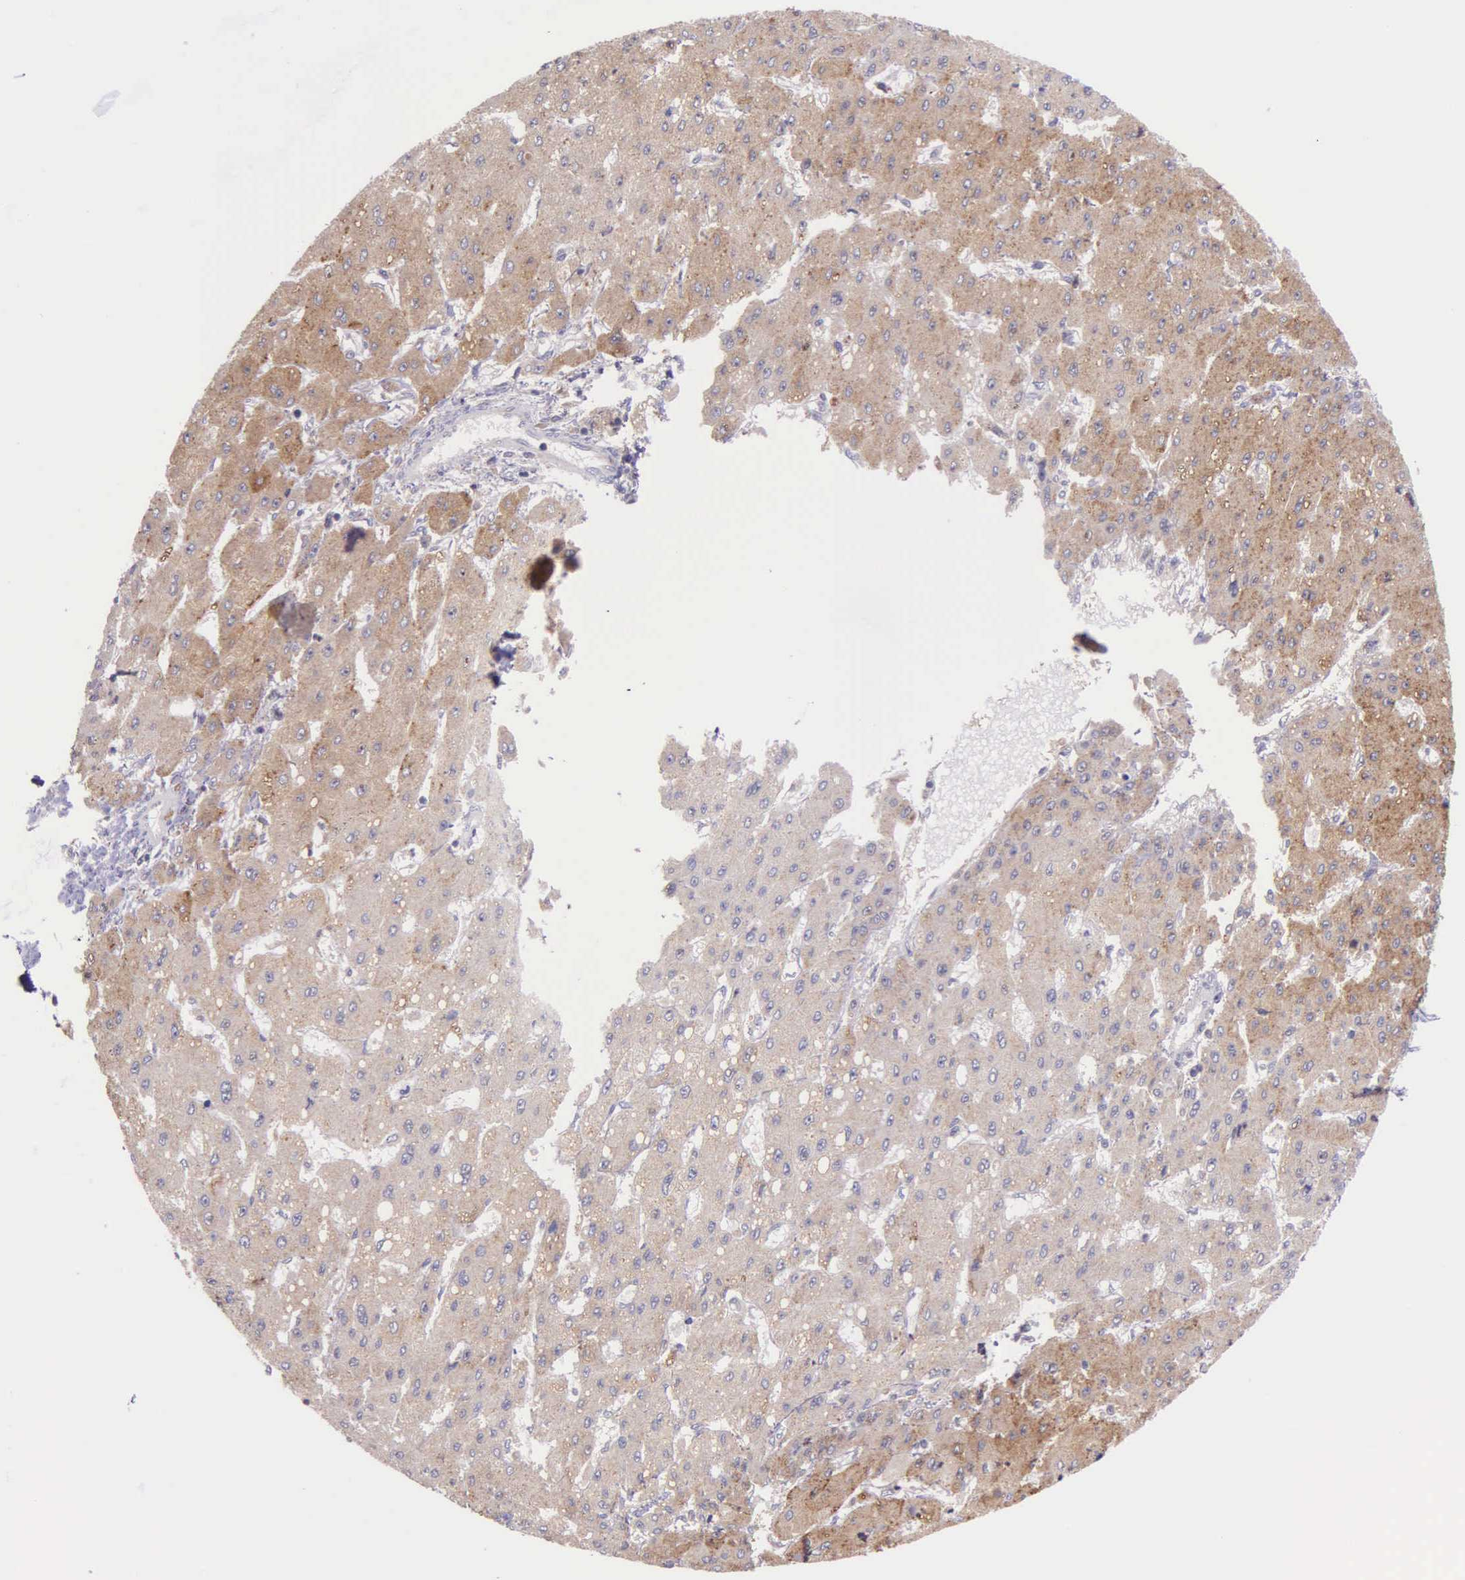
{"staining": {"intensity": "moderate", "quantity": ">75%", "location": "cytoplasmic/membranous"}, "tissue": "liver cancer", "cell_type": "Tumor cells", "image_type": "cancer", "snomed": [{"axis": "morphology", "description": "Carcinoma, Hepatocellular, NOS"}, {"axis": "topography", "description": "Liver"}], "caption": "Hepatocellular carcinoma (liver) stained with DAB (3,3'-diaminobenzidine) immunohistochemistry demonstrates medium levels of moderate cytoplasmic/membranous expression in about >75% of tumor cells.", "gene": "NSDHL", "patient": {"sex": "female", "age": 52}}